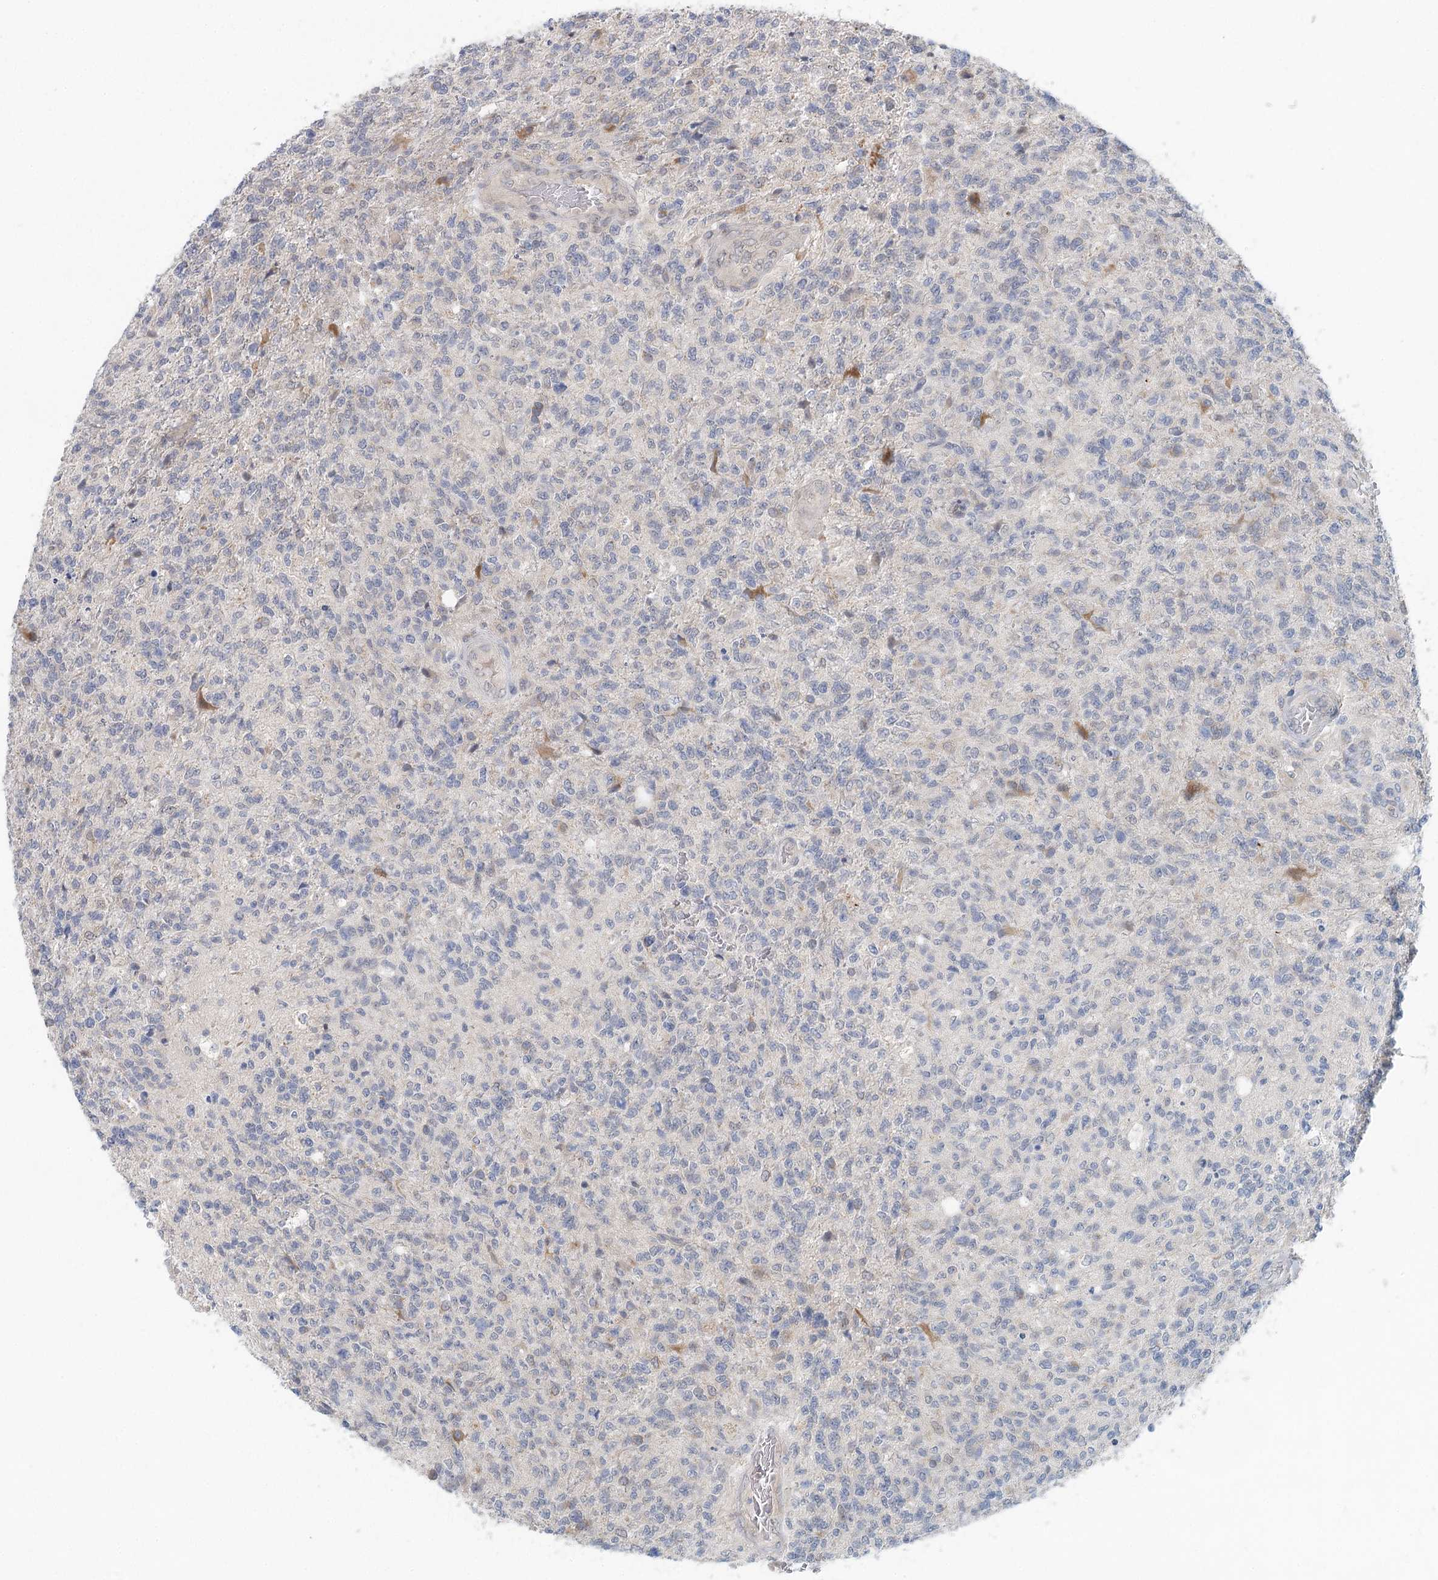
{"staining": {"intensity": "negative", "quantity": "none", "location": "none"}, "tissue": "glioma", "cell_type": "Tumor cells", "image_type": "cancer", "snomed": [{"axis": "morphology", "description": "Glioma, malignant, High grade"}, {"axis": "topography", "description": "Brain"}], "caption": "An immunohistochemistry (IHC) photomicrograph of glioma is shown. There is no staining in tumor cells of glioma.", "gene": "BLTP1", "patient": {"sex": "male", "age": 56}}